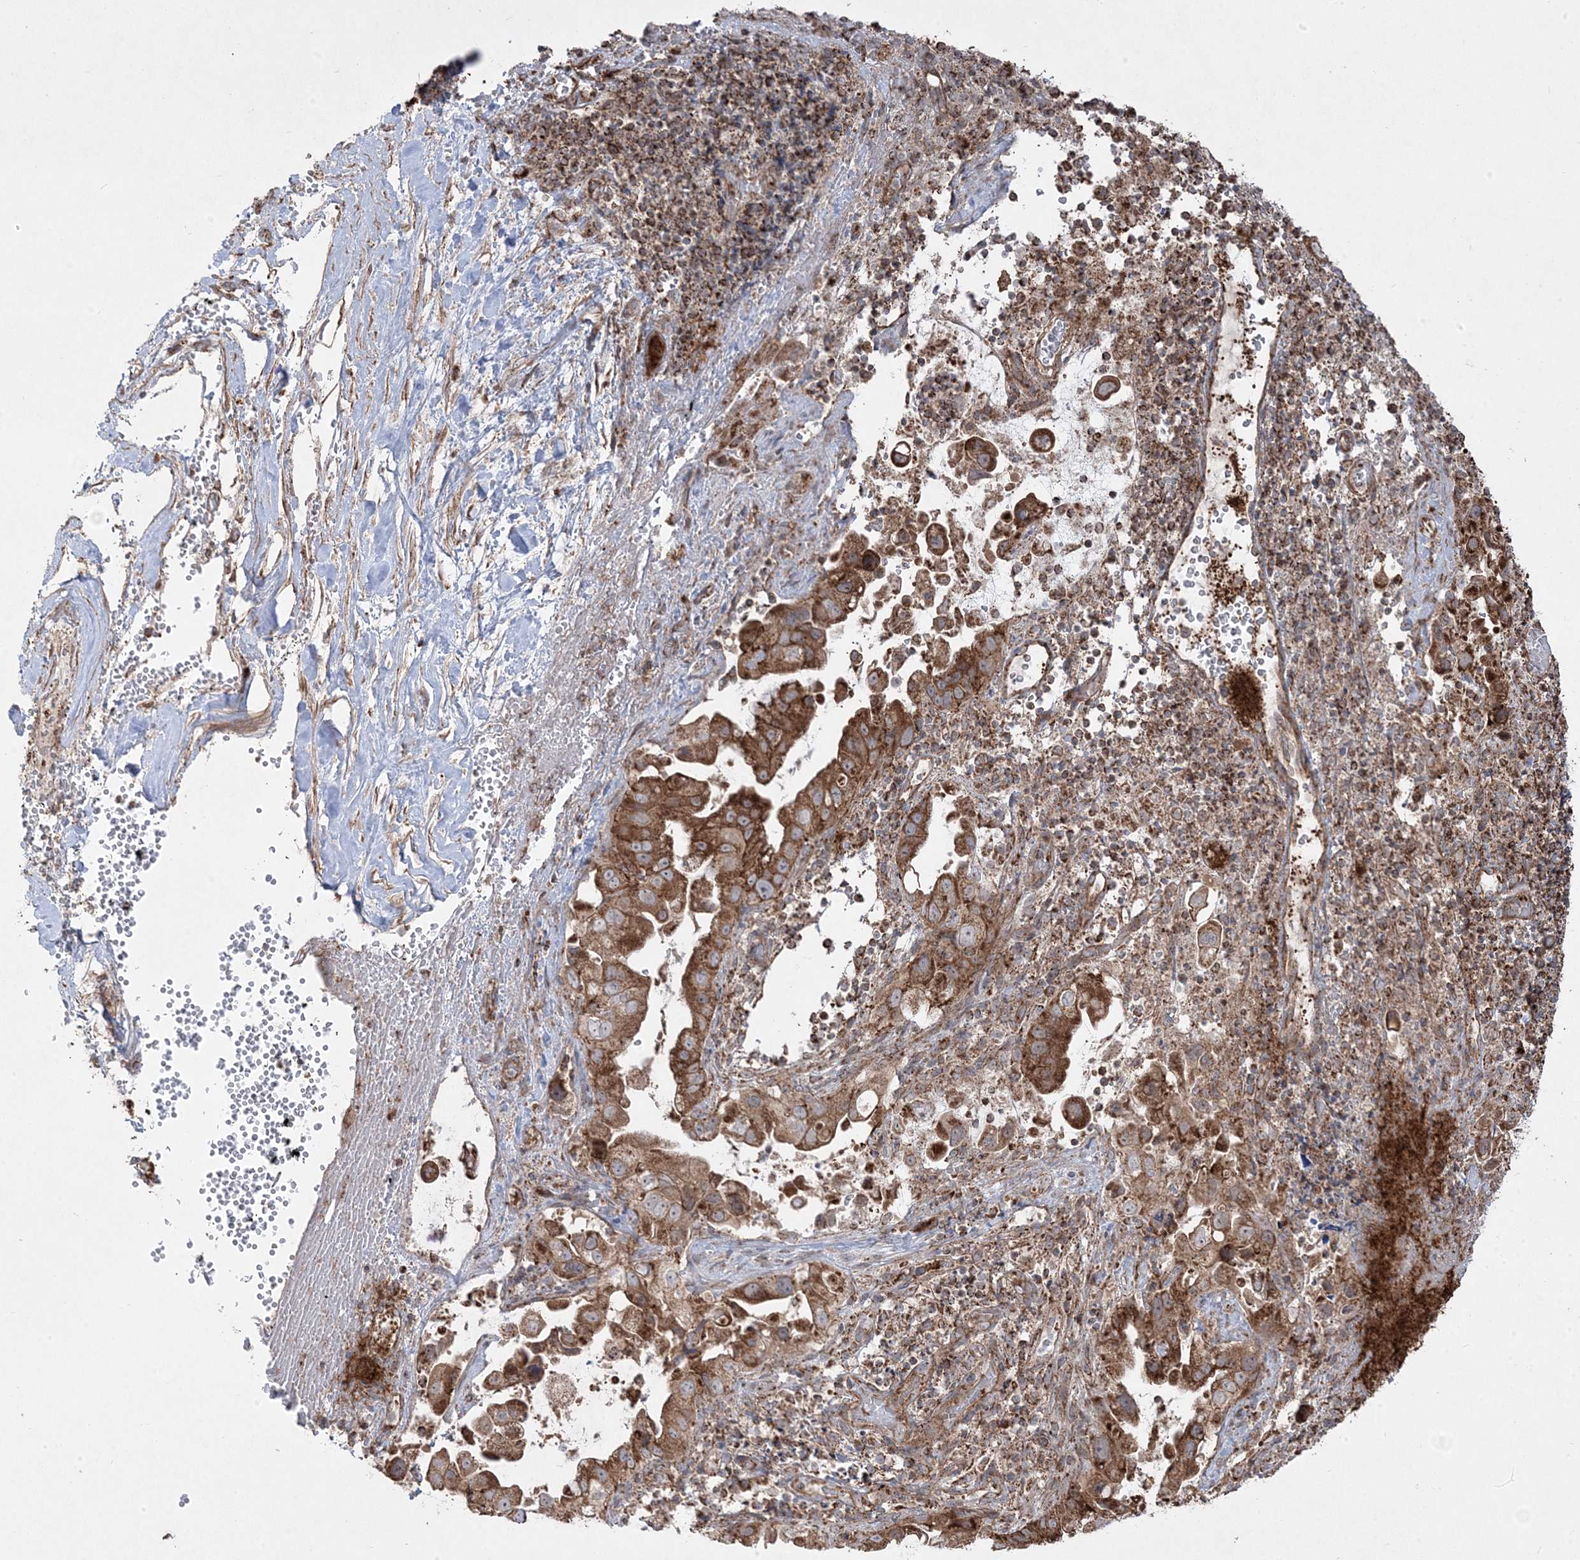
{"staining": {"intensity": "strong", "quantity": ">75%", "location": "cytoplasmic/membranous"}, "tissue": "pancreatic cancer", "cell_type": "Tumor cells", "image_type": "cancer", "snomed": [{"axis": "morphology", "description": "Inflammation, NOS"}, {"axis": "morphology", "description": "Adenocarcinoma, NOS"}, {"axis": "topography", "description": "Pancreas"}], "caption": "The immunohistochemical stain shows strong cytoplasmic/membranous expression in tumor cells of pancreatic cancer (adenocarcinoma) tissue.", "gene": "CLUAP1", "patient": {"sex": "female", "age": 56}}